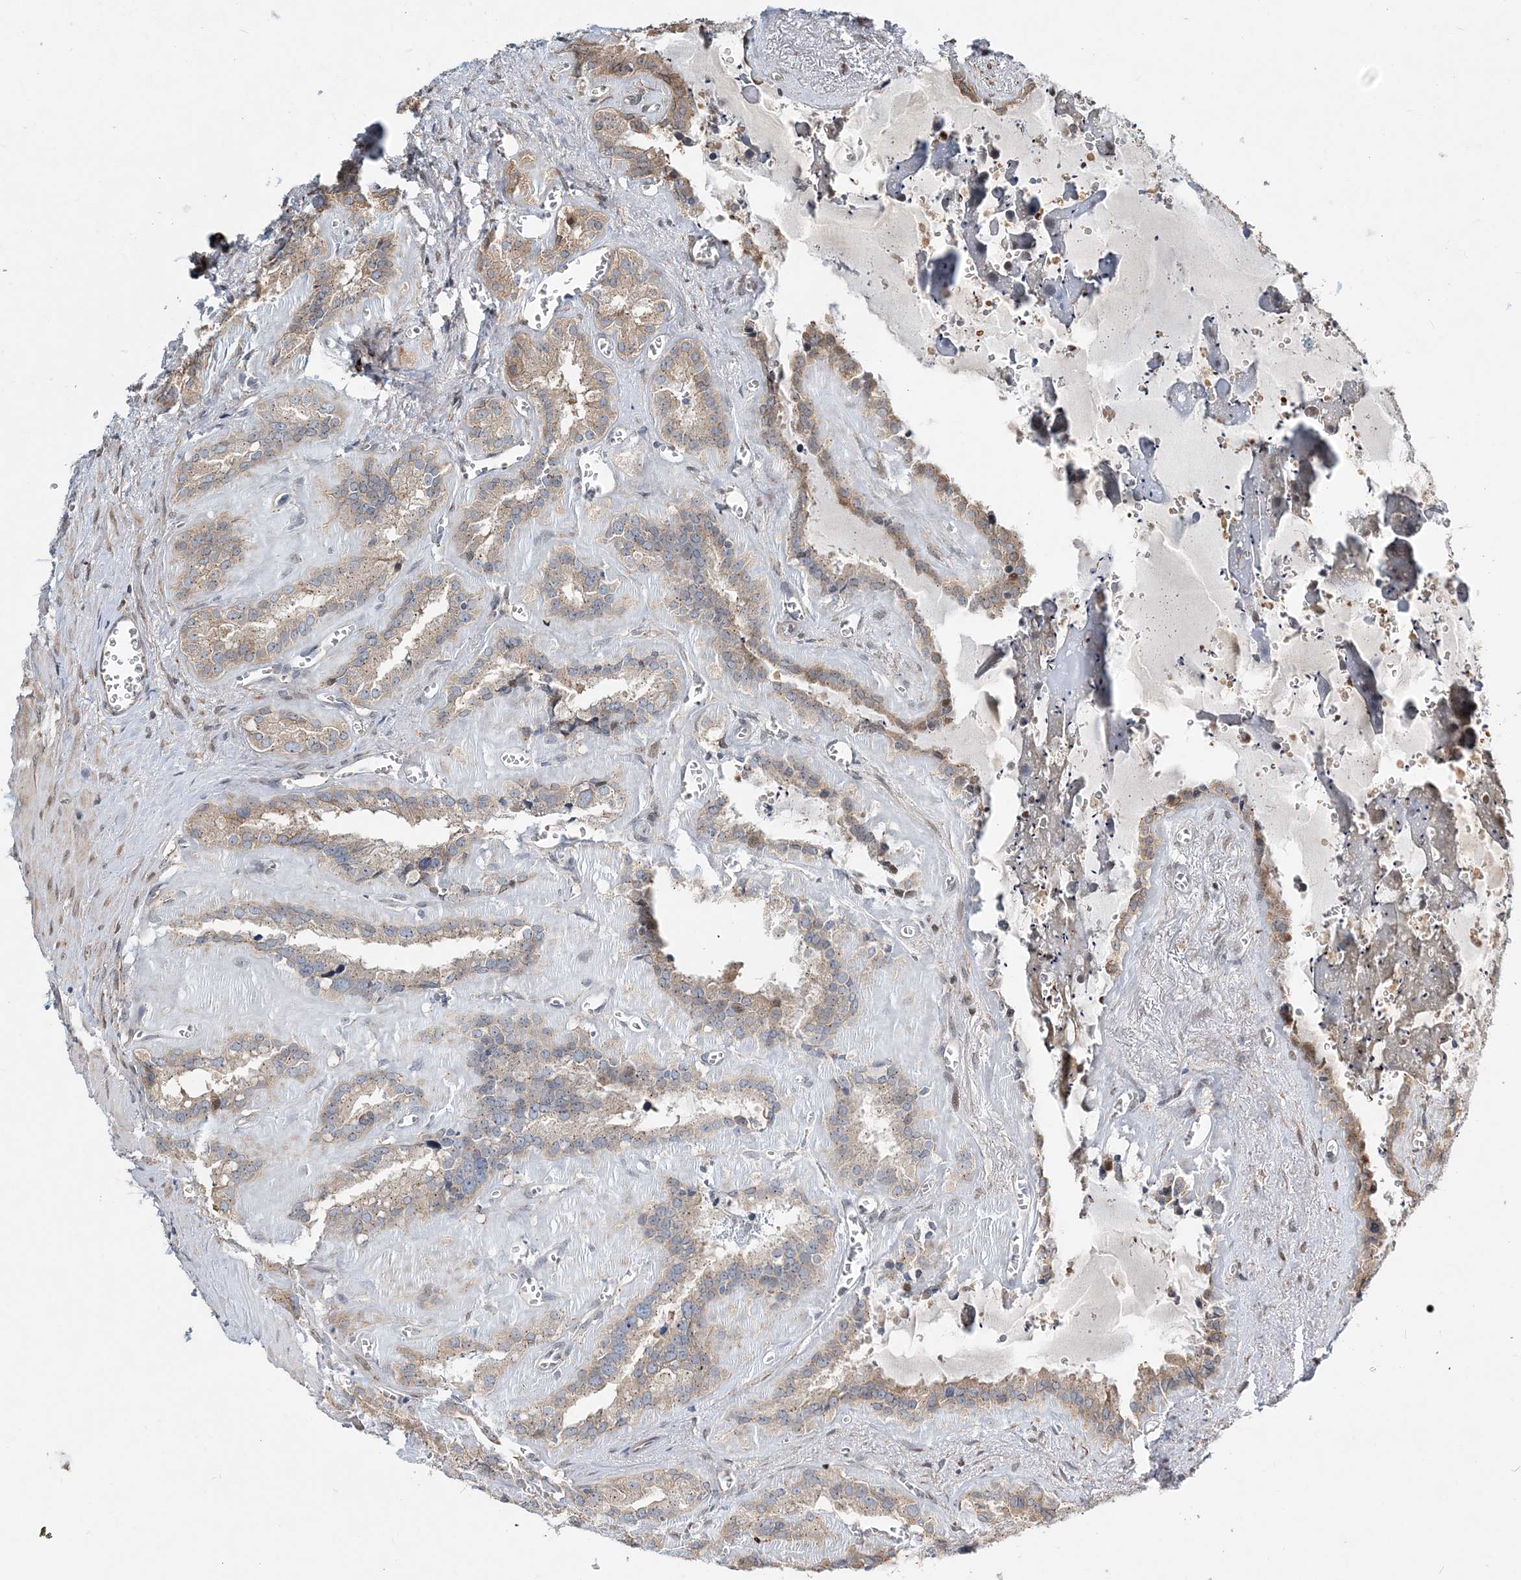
{"staining": {"intensity": "weak", "quantity": ">75%", "location": "cytoplasmic/membranous,nuclear"}, "tissue": "seminal vesicle", "cell_type": "Glandular cells", "image_type": "normal", "snomed": [{"axis": "morphology", "description": "Normal tissue, NOS"}, {"axis": "topography", "description": "Prostate"}, {"axis": "topography", "description": "Seminal veicle"}], "caption": "Glandular cells exhibit low levels of weak cytoplasmic/membranous,nuclear positivity in approximately >75% of cells in unremarkable seminal vesicle. The staining is performed using DAB (3,3'-diaminobenzidine) brown chromogen to label protein expression. The nuclei are counter-stained blue using hematoxylin.", "gene": "CXXC5", "patient": {"sex": "male", "age": 59}}